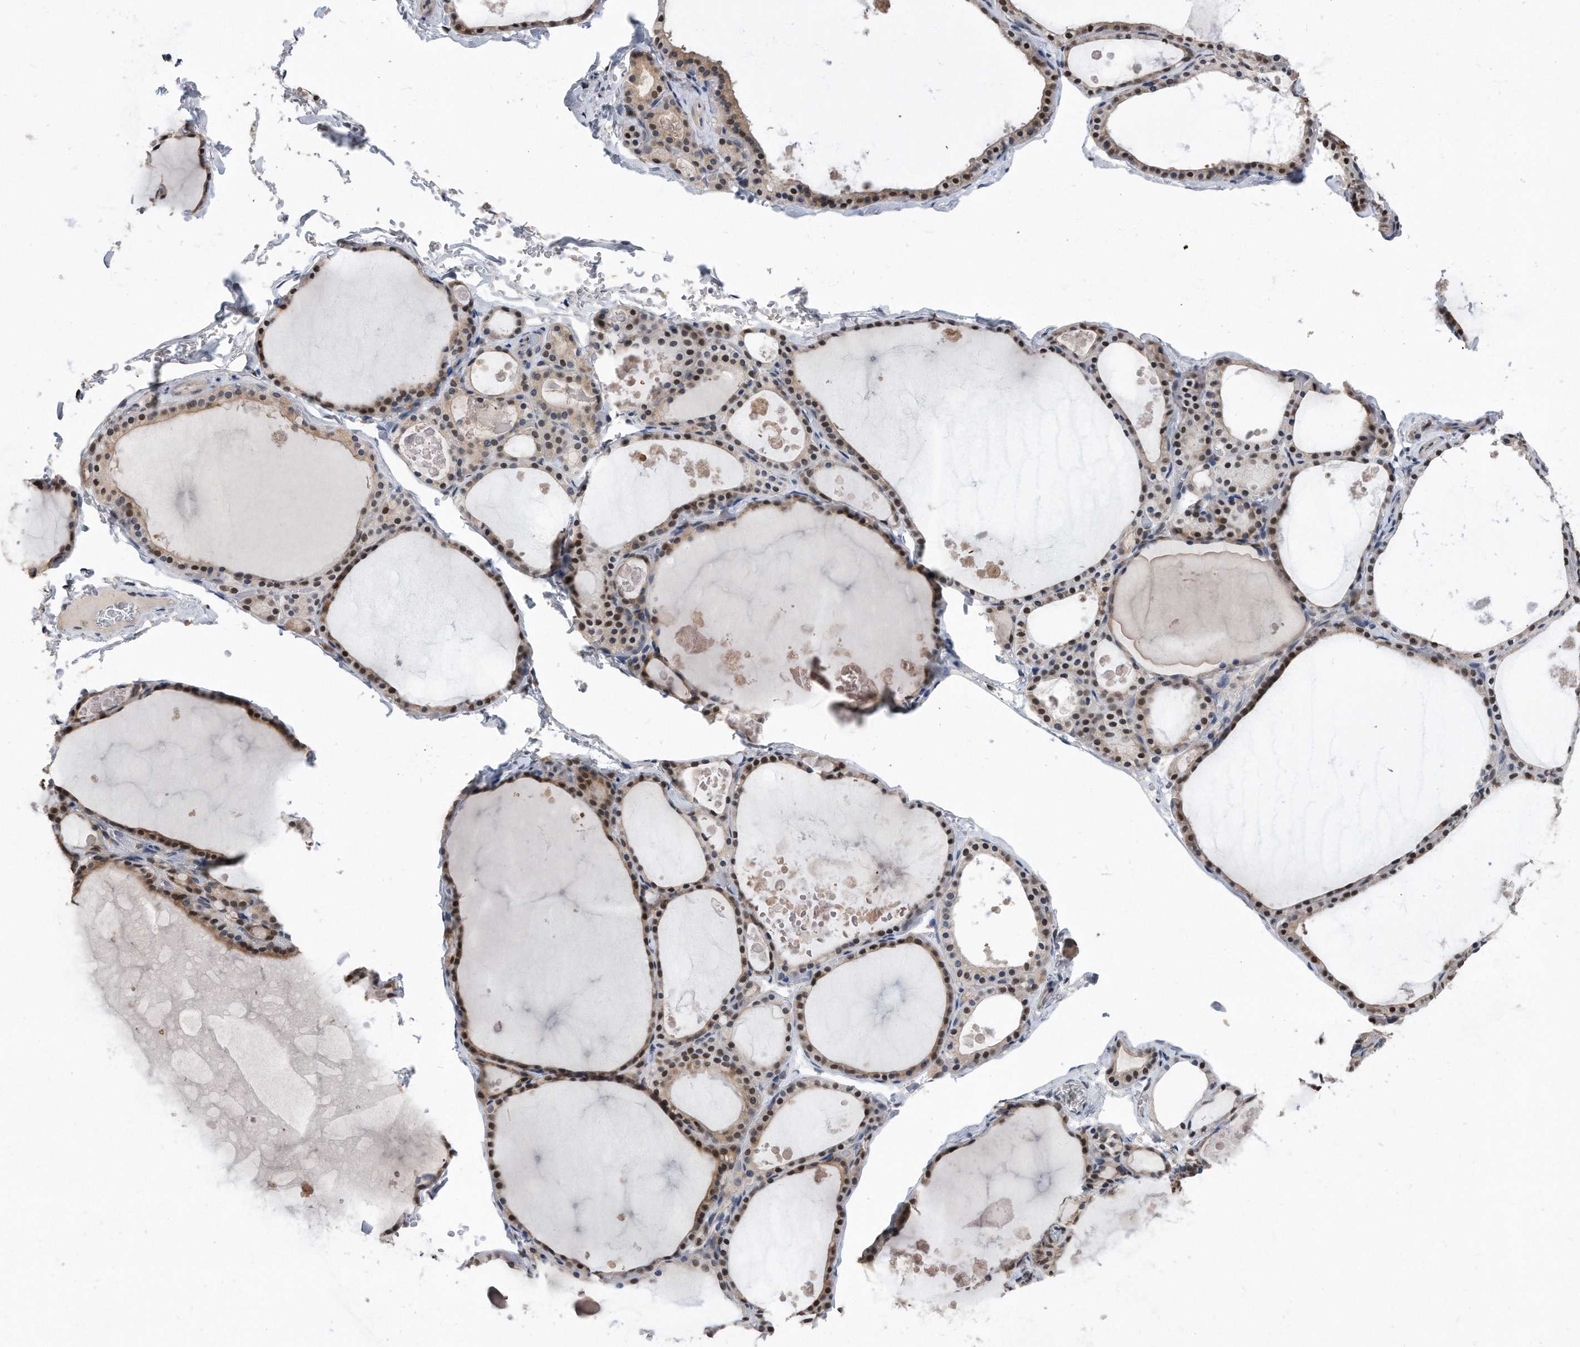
{"staining": {"intensity": "moderate", "quantity": ">75%", "location": "cytoplasmic/membranous,nuclear"}, "tissue": "thyroid gland", "cell_type": "Glandular cells", "image_type": "normal", "snomed": [{"axis": "morphology", "description": "Normal tissue, NOS"}, {"axis": "topography", "description": "Thyroid gland"}], "caption": "Protein positivity by immunohistochemistry (IHC) demonstrates moderate cytoplasmic/membranous,nuclear positivity in approximately >75% of glandular cells in unremarkable thyroid gland. Immunohistochemistry (ihc) stains the protein of interest in brown and the nuclei are stained blue.", "gene": "PCNA", "patient": {"sex": "male", "age": 56}}